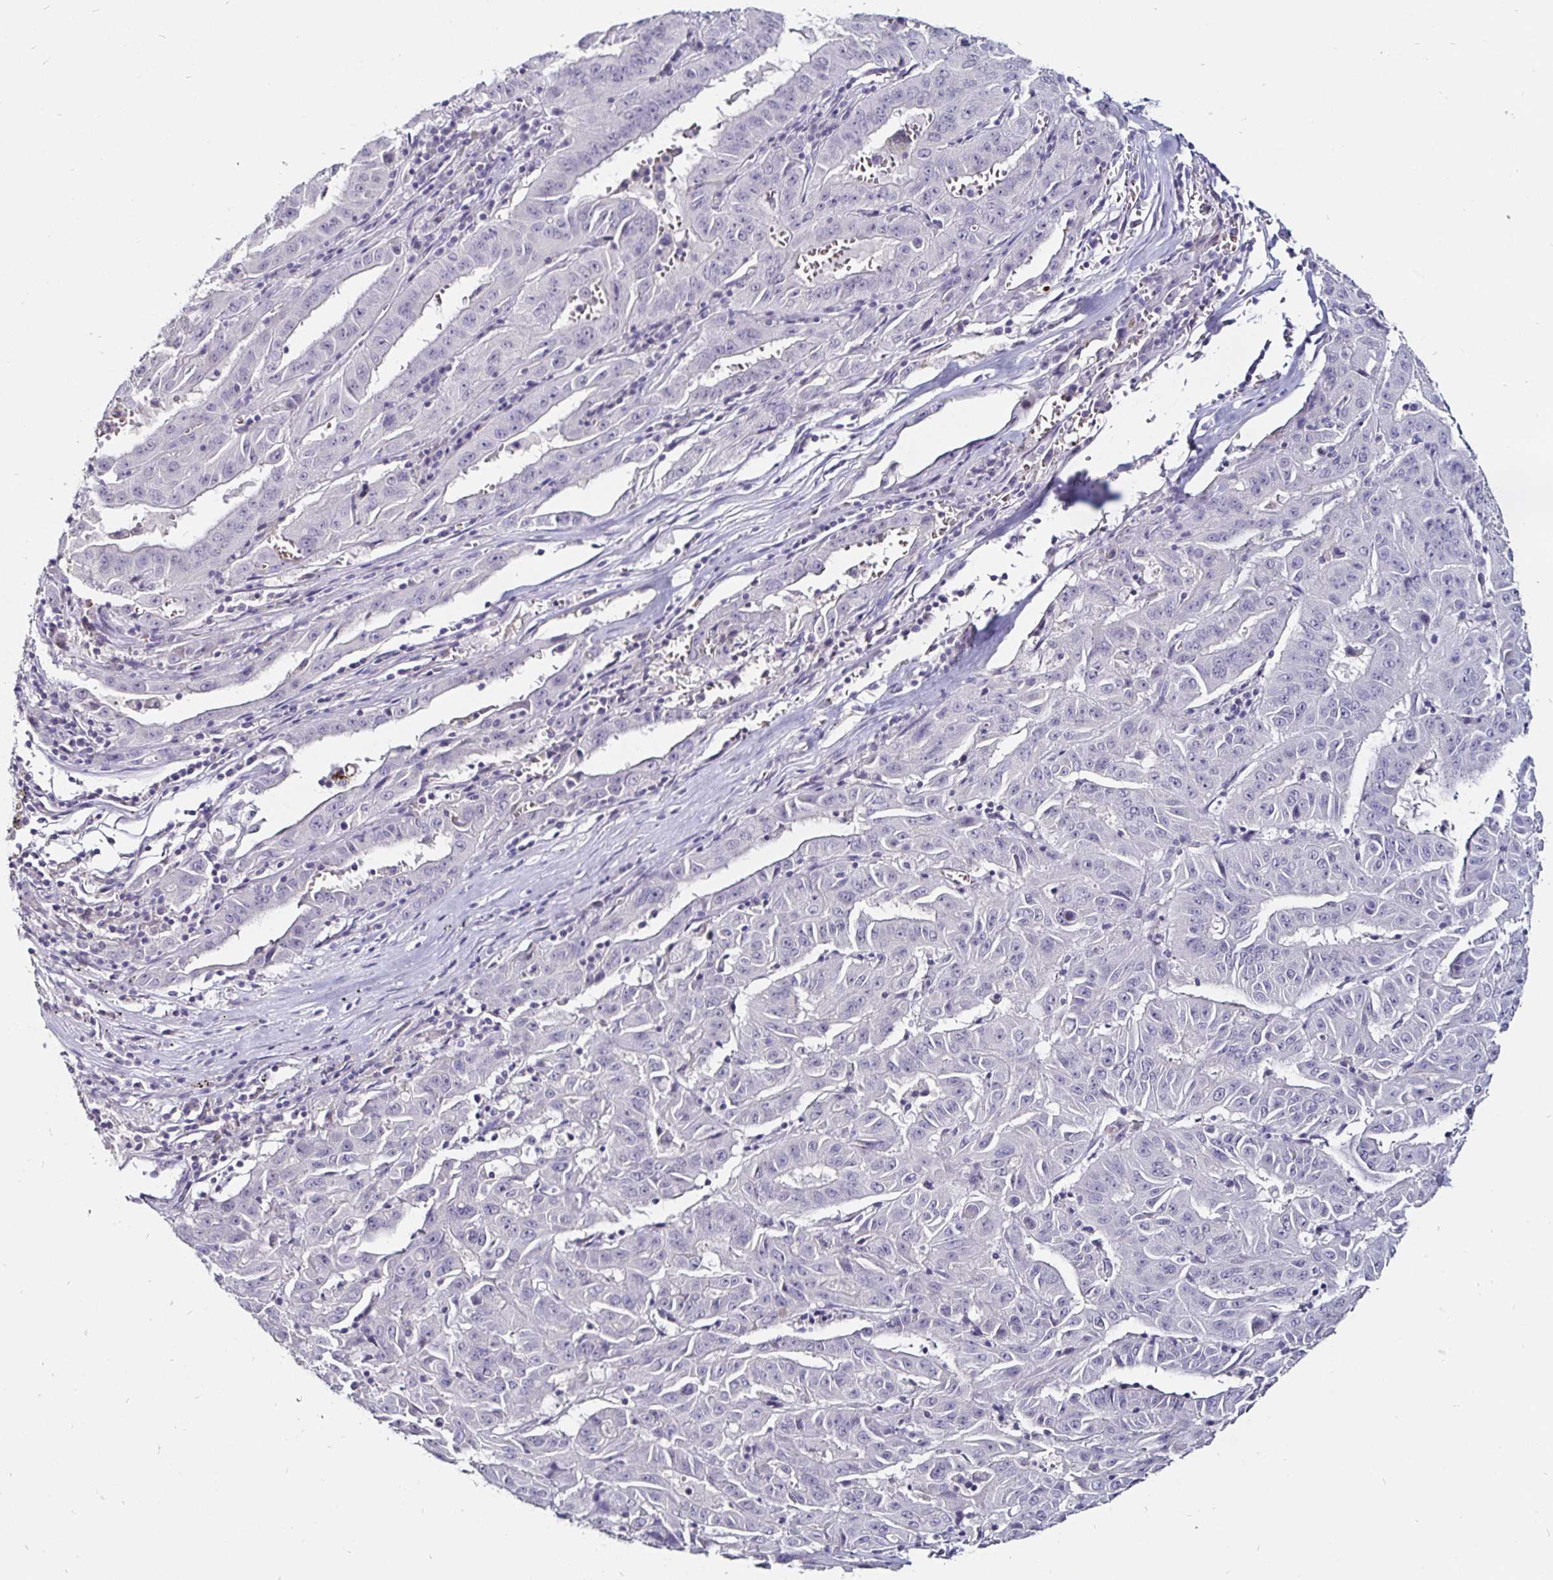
{"staining": {"intensity": "negative", "quantity": "none", "location": "none"}, "tissue": "pancreatic cancer", "cell_type": "Tumor cells", "image_type": "cancer", "snomed": [{"axis": "morphology", "description": "Adenocarcinoma, NOS"}, {"axis": "topography", "description": "Pancreas"}], "caption": "Protein analysis of pancreatic cancer shows no significant positivity in tumor cells.", "gene": "FAIM2", "patient": {"sex": "male", "age": 63}}